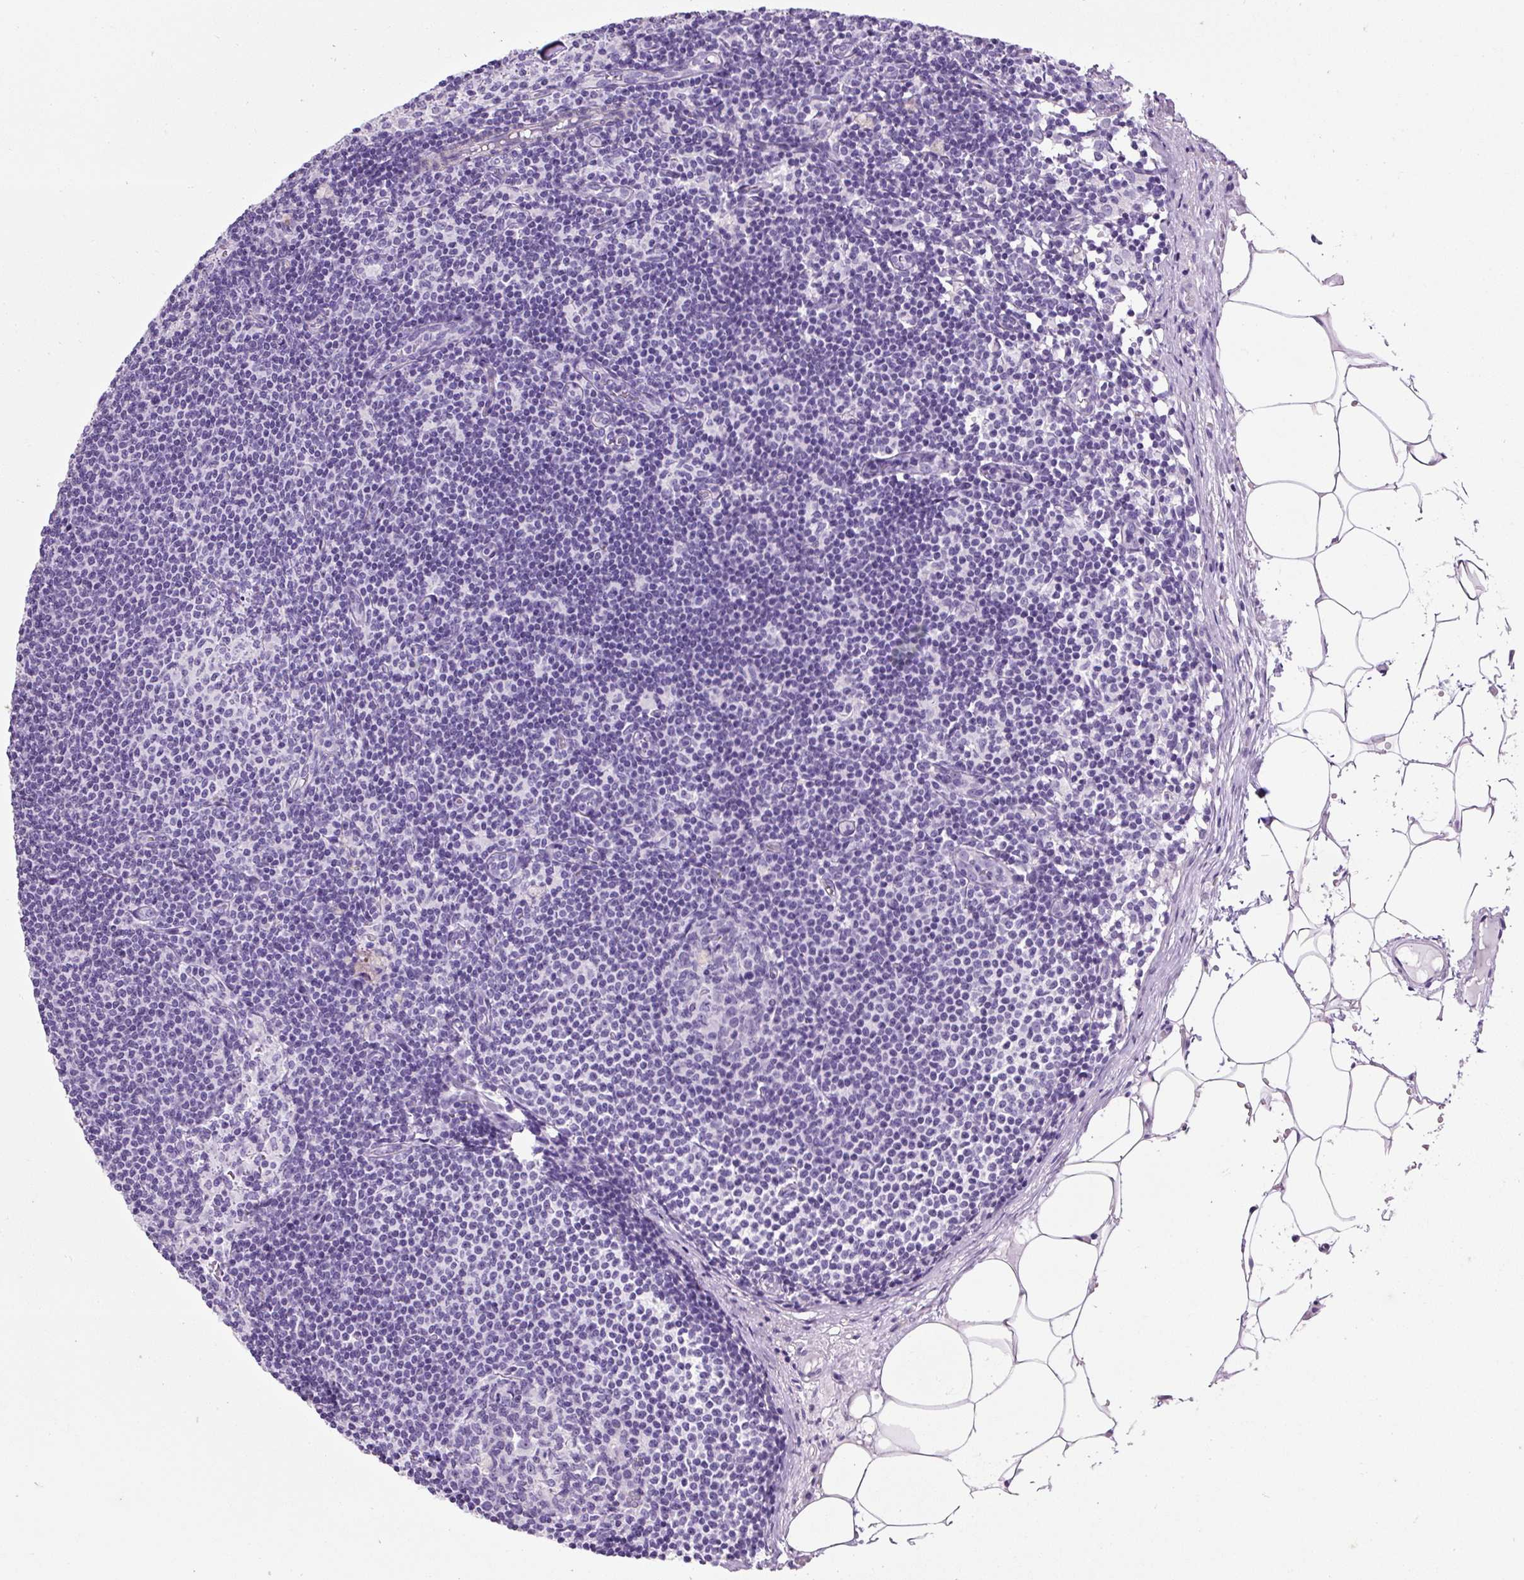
{"staining": {"intensity": "negative", "quantity": "none", "location": "none"}, "tissue": "lymph node", "cell_type": "Germinal center cells", "image_type": "normal", "snomed": [{"axis": "morphology", "description": "Normal tissue, NOS"}, {"axis": "topography", "description": "Lymph node"}], "caption": "Immunohistochemistry (IHC) image of normal lymph node: human lymph node stained with DAB reveals no significant protein positivity in germinal center cells.", "gene": "C2CD4C", "patient": {"sex": "male", "age": 49}}